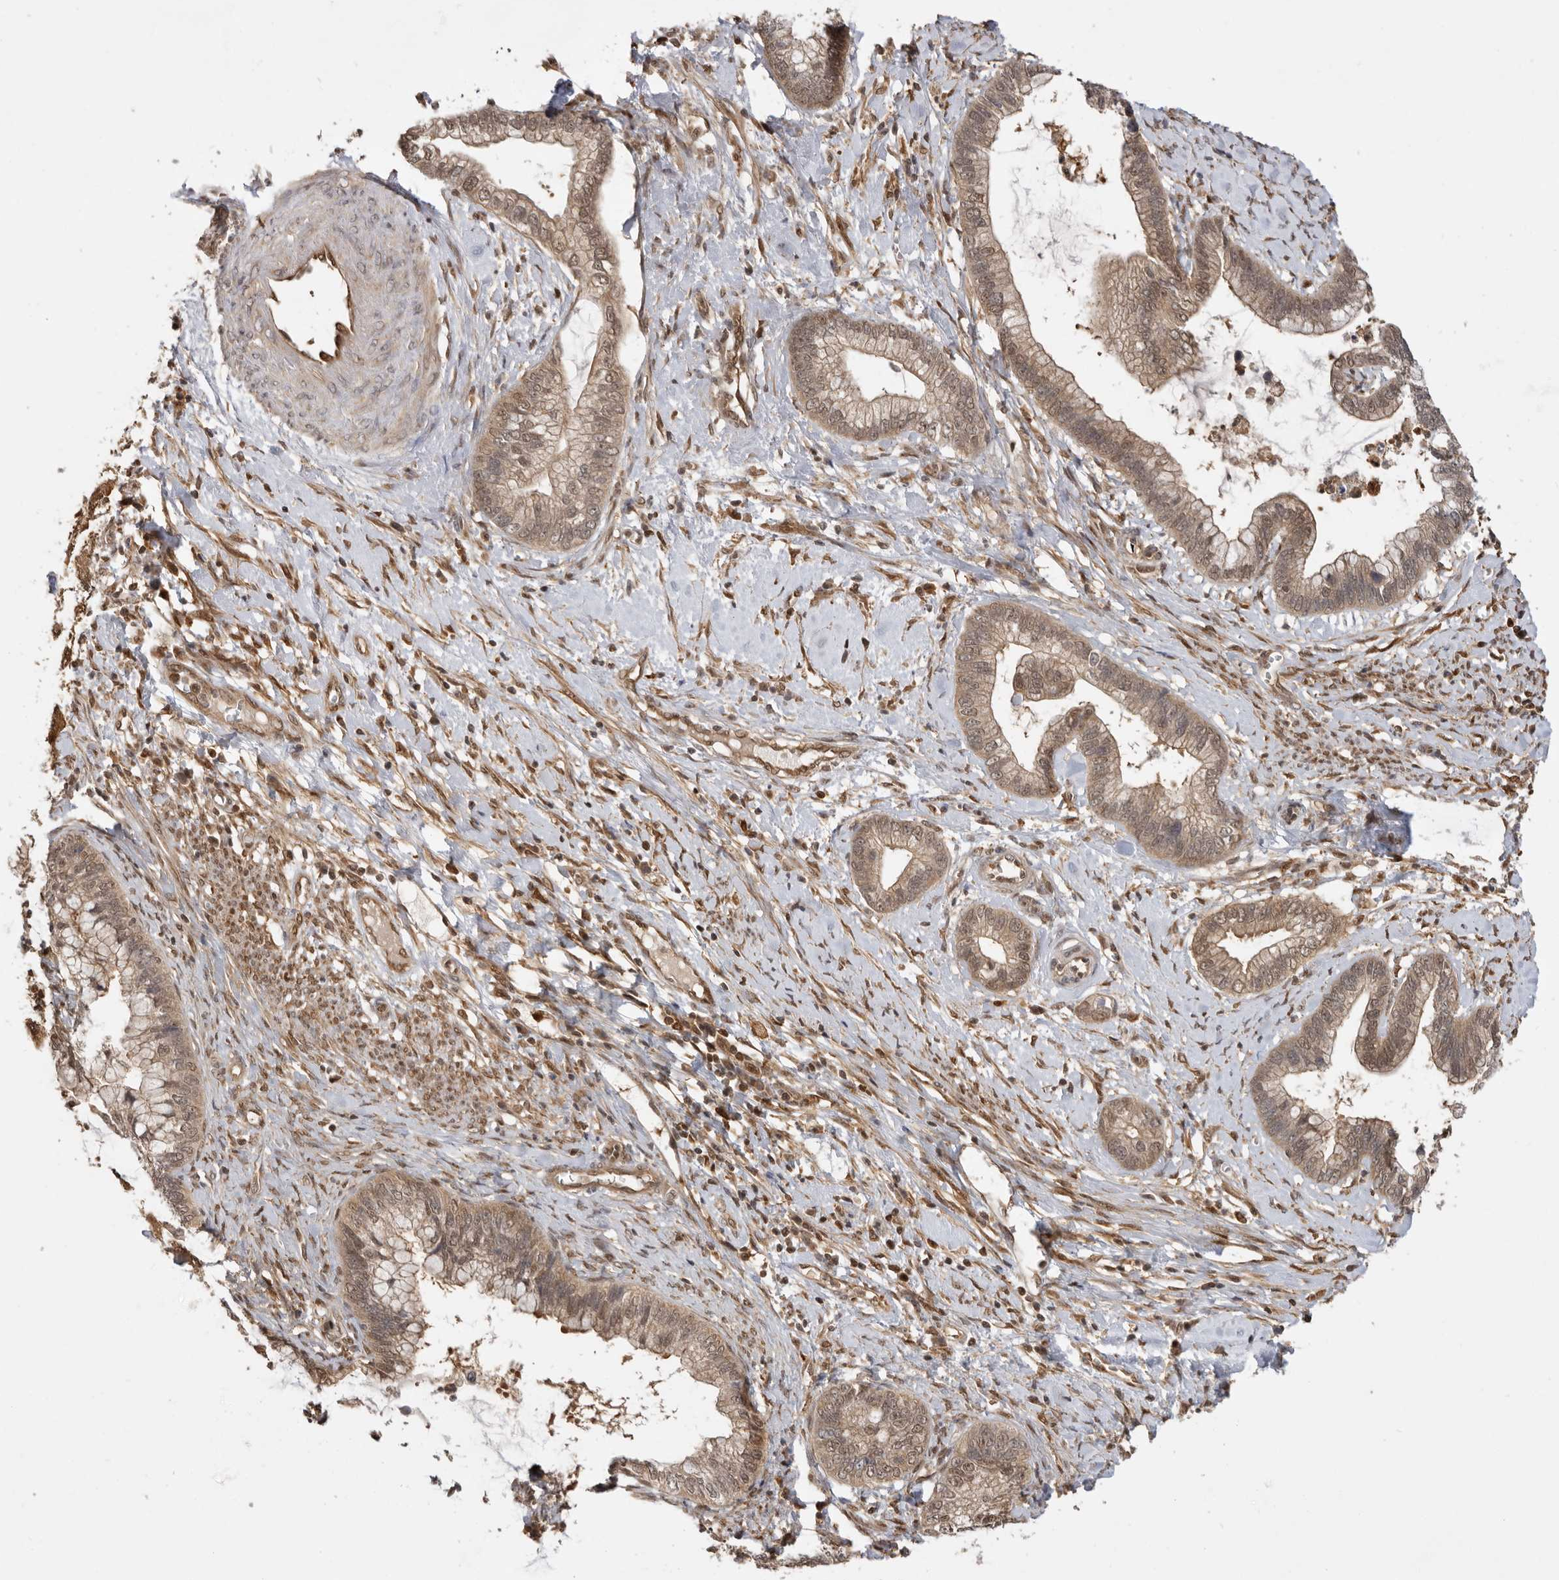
{"staining": {"intensity": "moderate", "quantity": "25%-75%", "location": "cytoplasmic/membranous,nuclear"}, "tissue": "cervical cancer", "cell_type": "Tumor cells", "image_type": "cancer", "snomed": [{"axis": "morphology", "description": "Adenocarcinoma, NOS"}, {"axis": "topography", "description": "Cervix"}], "caption": "Human cervical cancer stained with a brown dye exhibits moderate cytoplasmic/membranous and nuclear positive staining in approximately 25%-75% of tumor cells.", "gene": "ADPRS", "patient": {"sex": "female", "age": 44}}